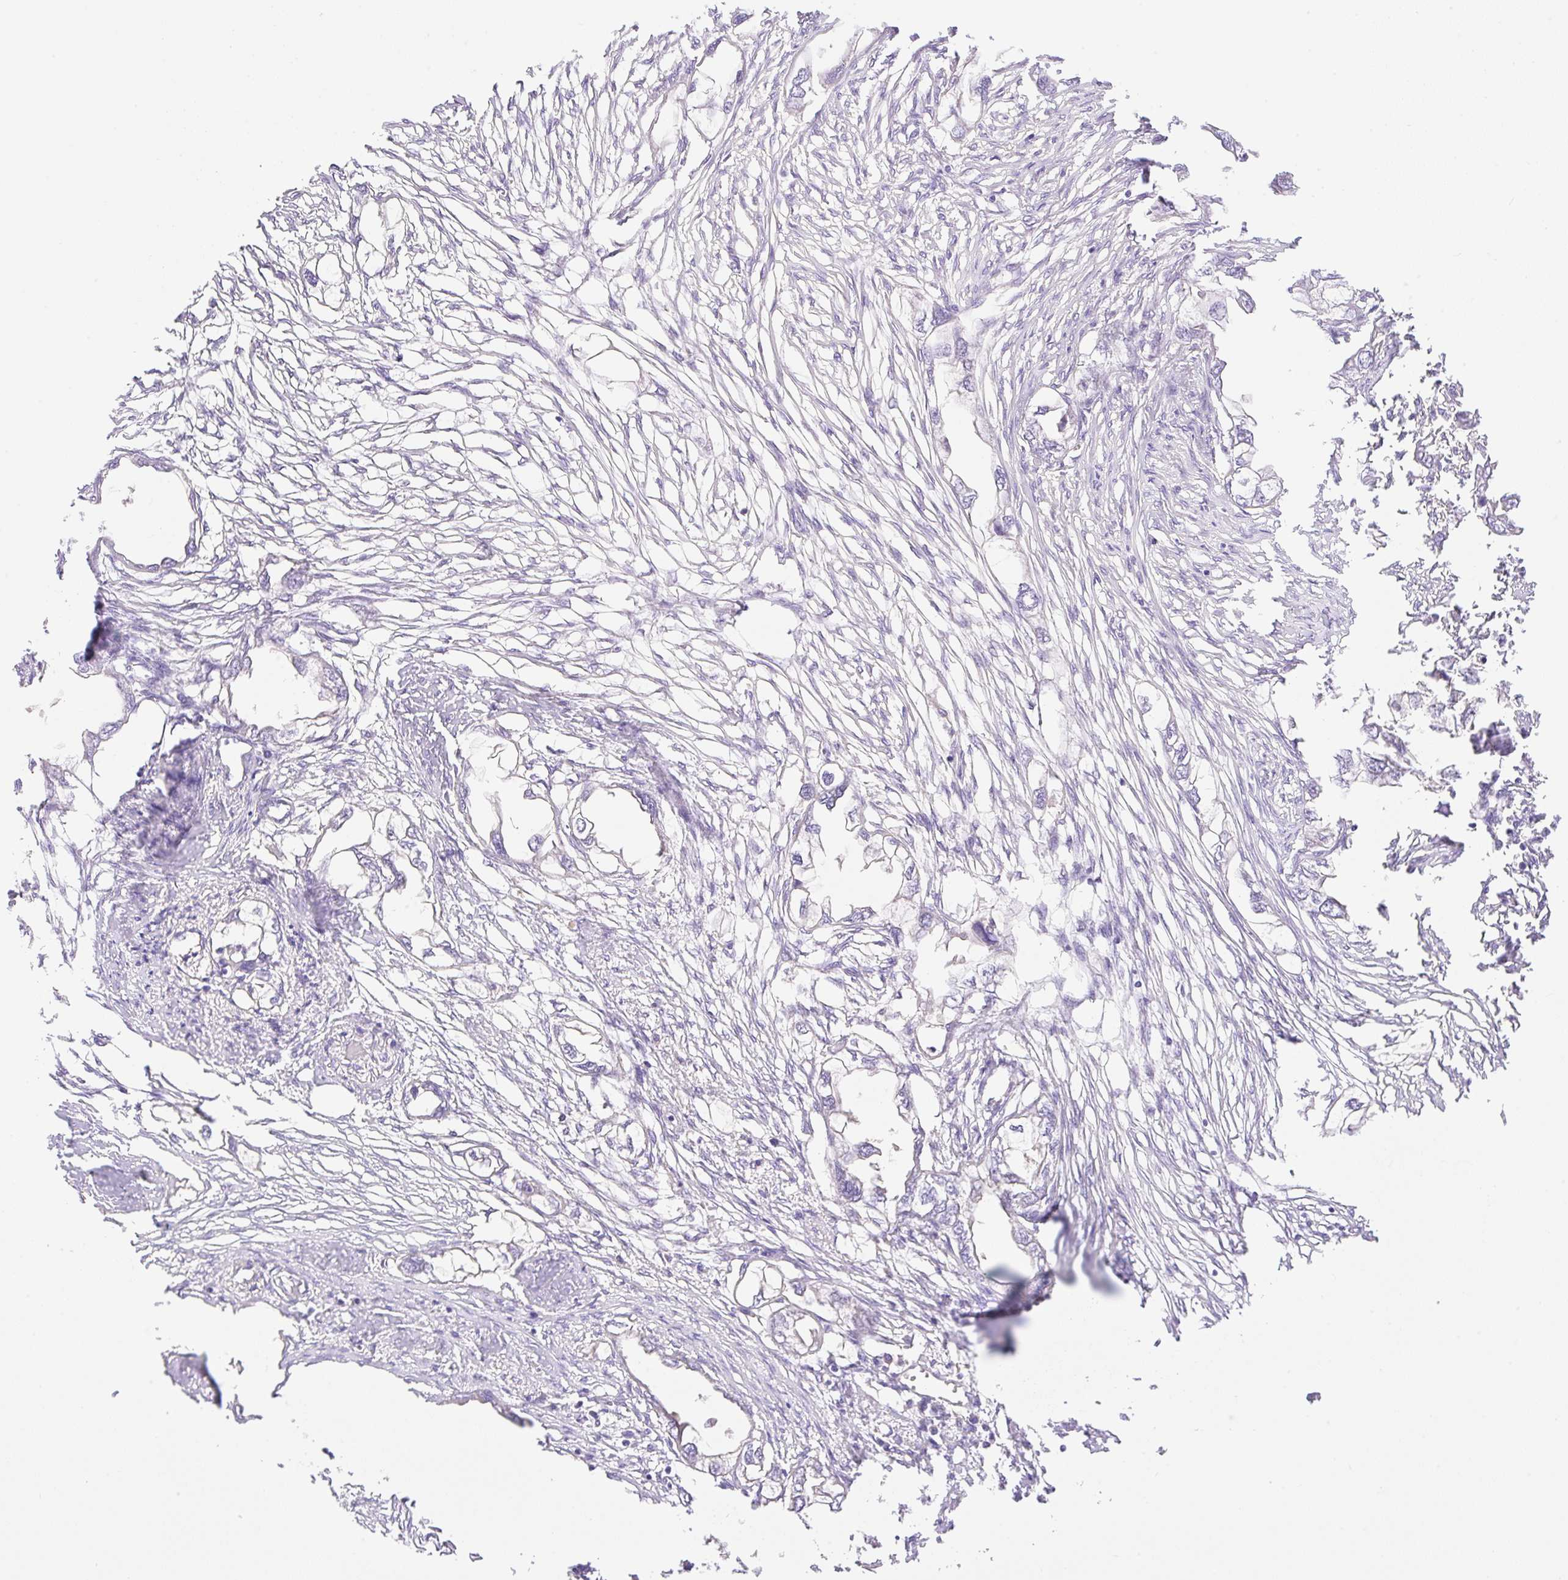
{"staining": {"intensity": "negative", "quantity": "none", "location": "none"}, "tissue": "endometrial cancer", "cell_type": "Tumor cells", "image_type": "cancer", "snomed": [{"axis": "morphology", "description": "Adenocarcinoma, NOS"}, {"axis": "morphology", "description": "Adenocarcinoma, metastatic, NOS"}, {"axis": "topography", "description": "Adipose tissue"}, {"axis": "topography", "description": "Endometrium"}], "caption": "Protein analysis of metastatic adenocarcinoma (endometrial) reveals no significant positivity in tumor cells.", "gene": "CDX1", "patient": {"sex": "female", "age": 67}}